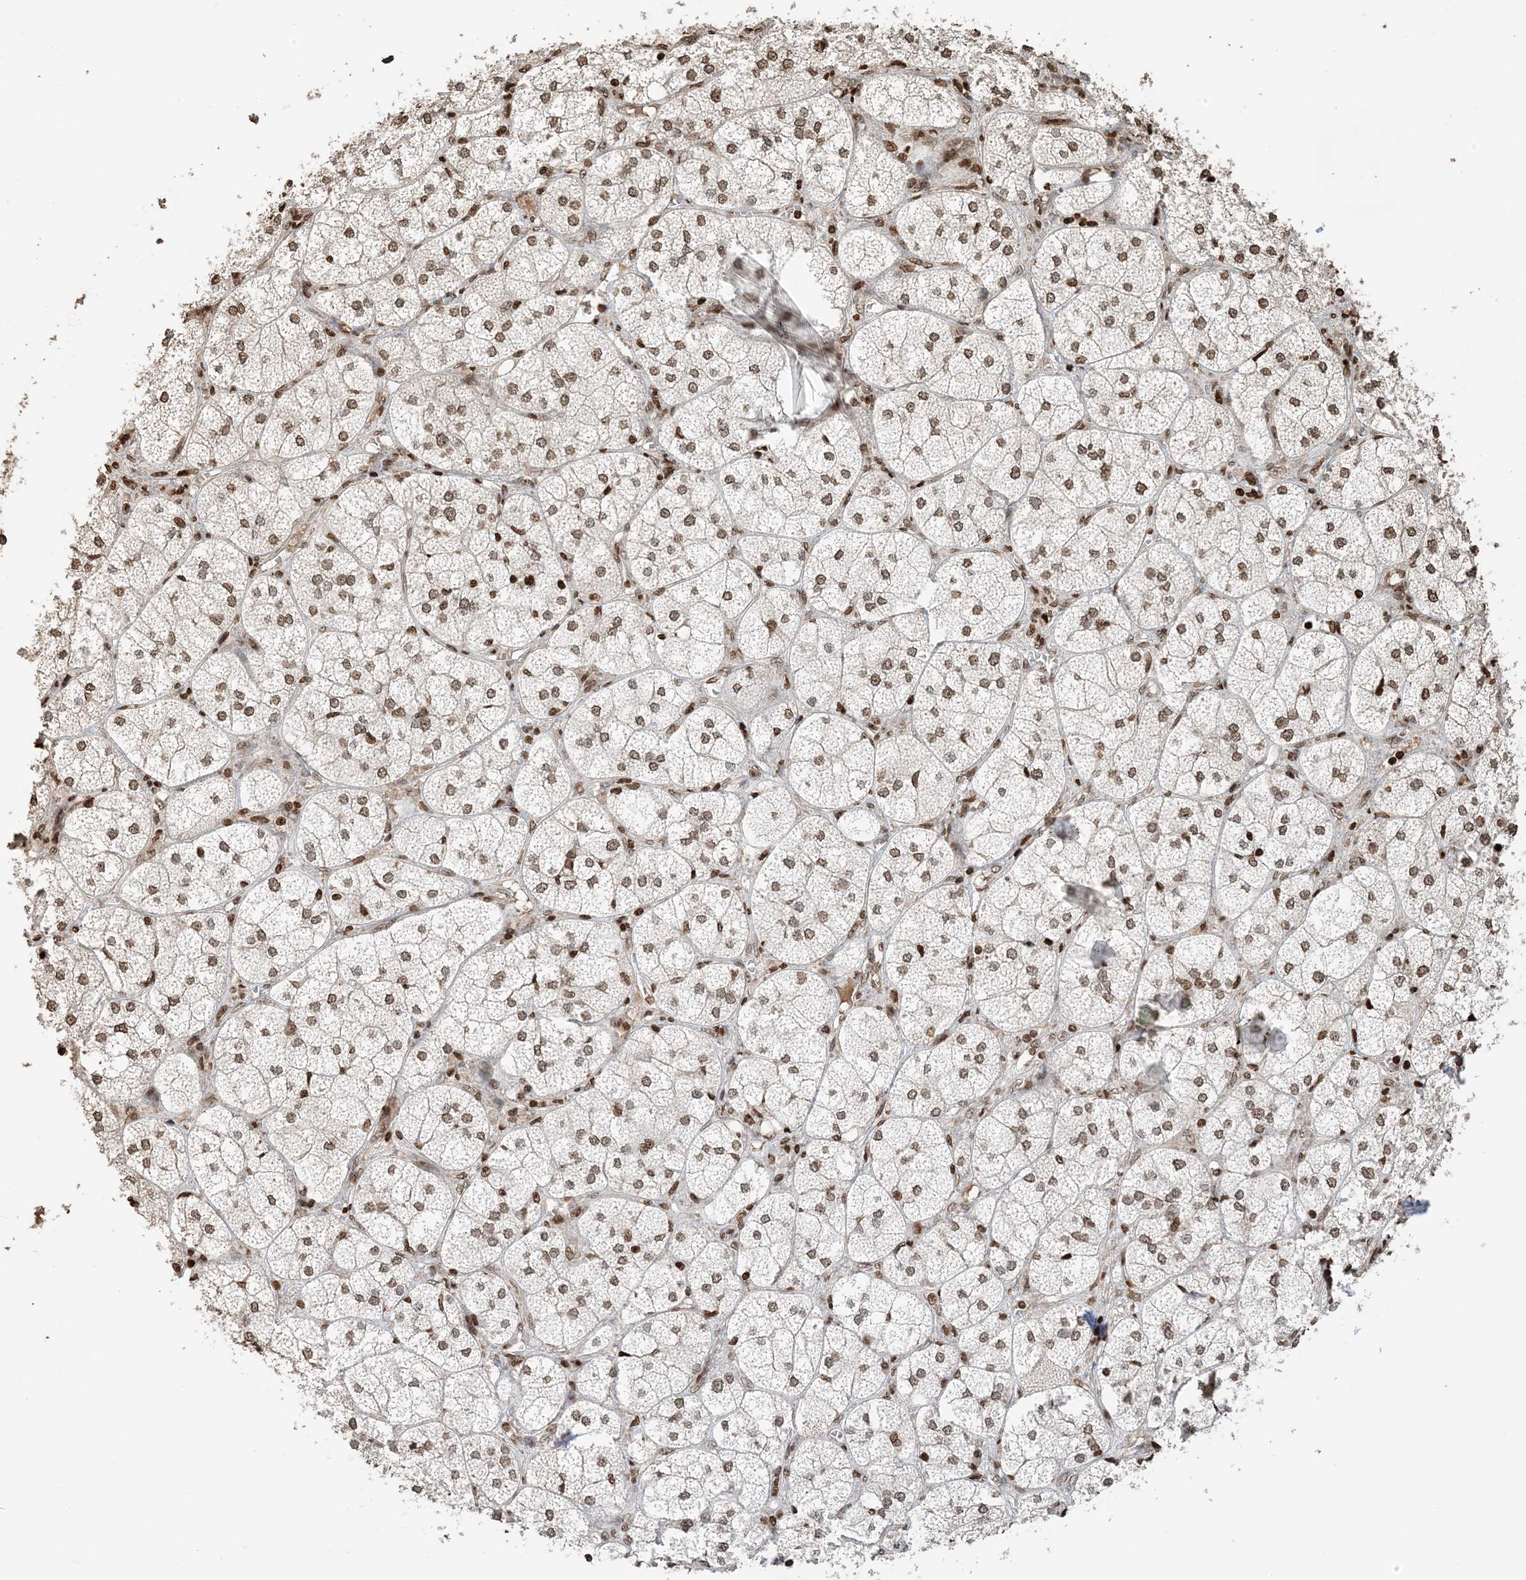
{"staining": {"intensity": "moderate", "quantity": ">75%", "location": "nuclear"}, "tissue": "adrenal gland", "cell_type": "Glandular cells", "image_type": "normal", "snomed": [{"axis": "morphology", "description": "Normal tissue, NOS"}, {"axis": "topography", "description": "Adrenal gland"}], "caption": "Protein expression analysis of unremarkable human adrenal gland reveals moderate nuclear staining in about >75% of glandular cells. The protein is shown in brown color, while the nuclei are stained blue.", "gene": "H3", "patient": {"sex": "female", "age": 61}}